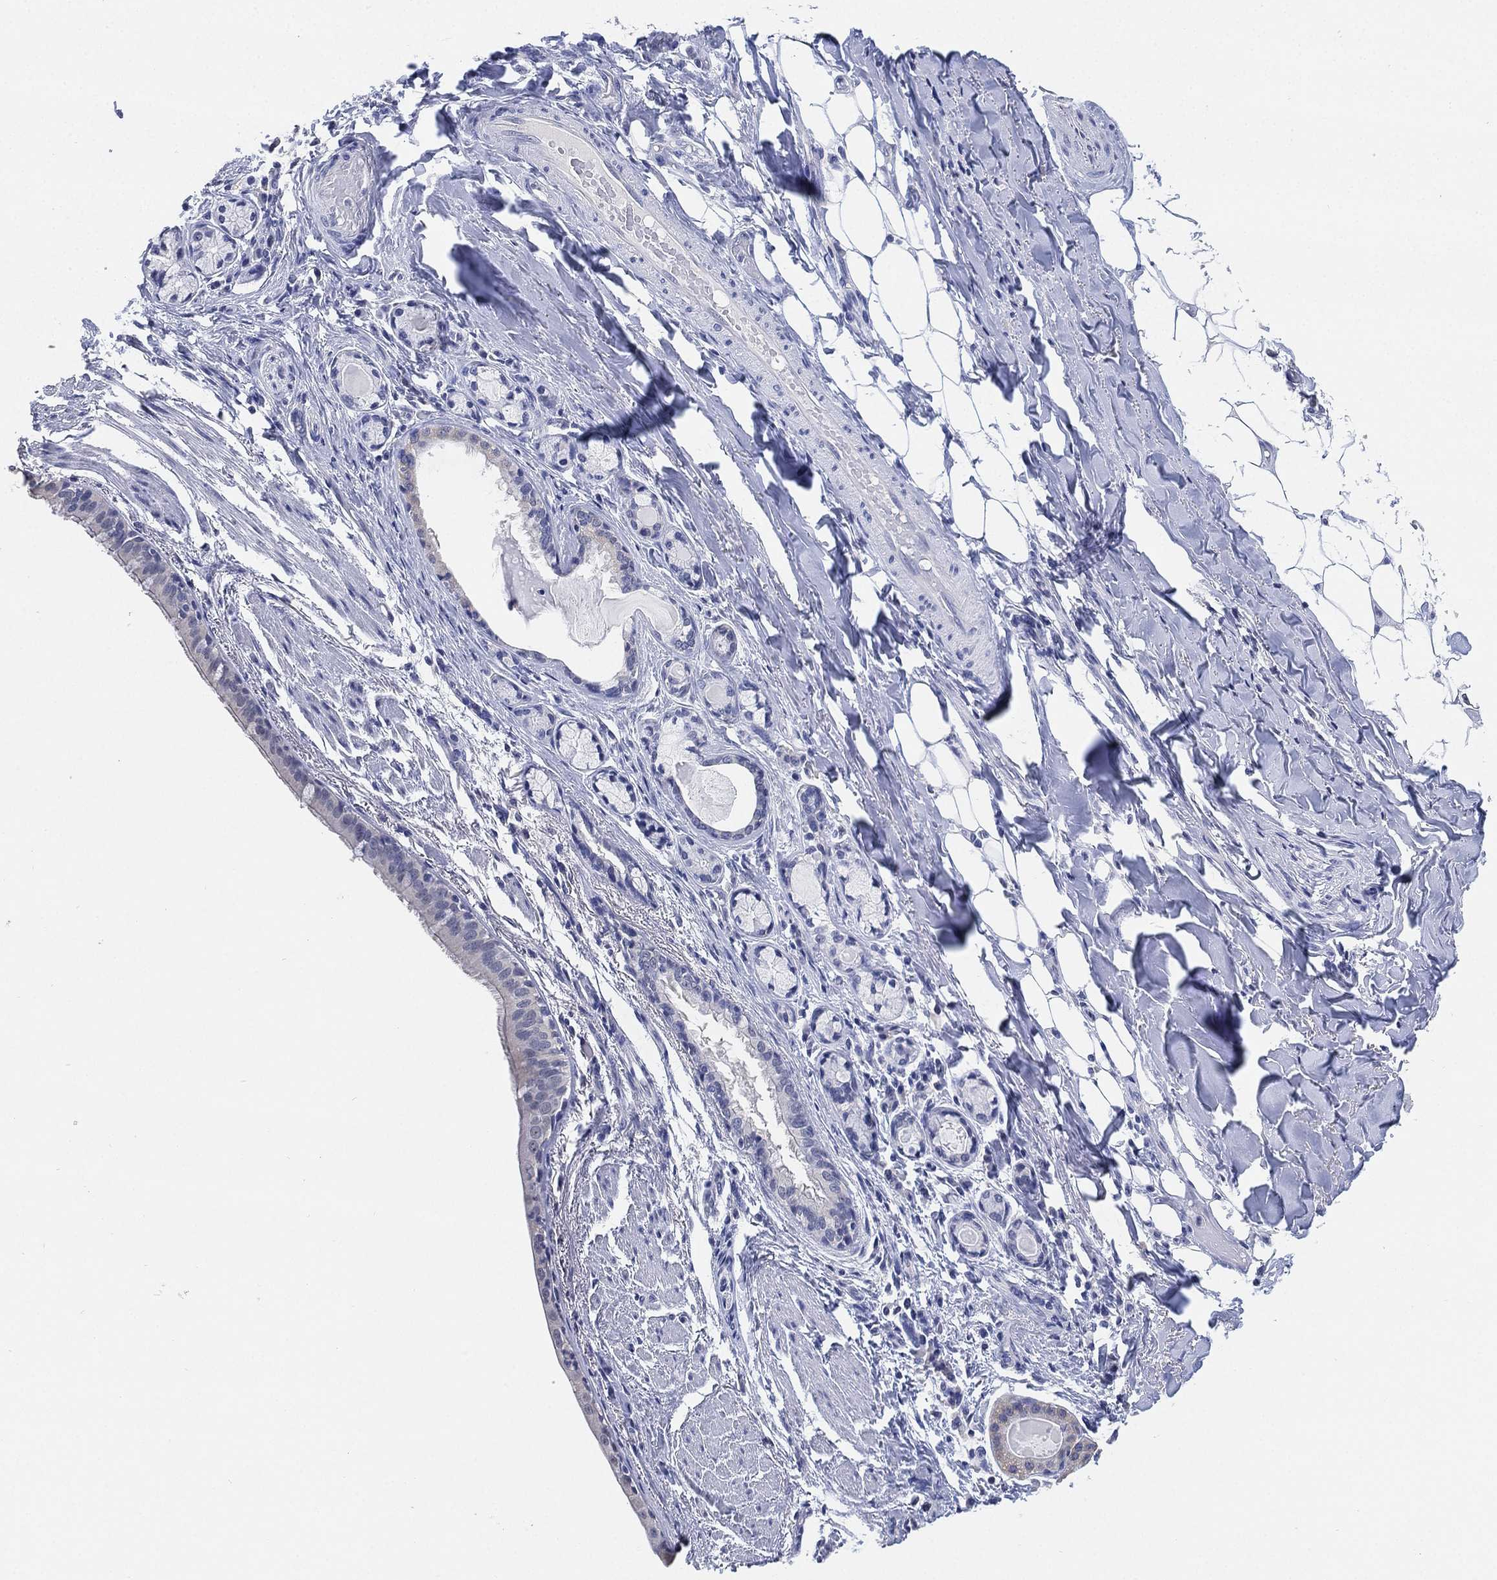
{"staining": {"intensity": "negative", "quantity": "none", "location": "none"}, "tissue": "bronchus", "cell_type": "Respiratory epithelial cells", "image_type": "normal", "snomed": [{"axis": "morphology", "description": "Normal tissue, NOS"}, {"axis": "morphology", "description": "Squamous cell carcinoma, NOS"}, {"axis": "topography", "description": "Bronchus"}, {"axis": "topography", "description": "Lung"}], "caption": "IHC of benign bronchus shows no staining in respiratory epithelial cells. The staining was performed using DAB to visualize the protein expression in brown, while the nuclei were stained in blue with hematoxylin (Magnification: 20x).", "gene": "IYD", "patient": {"sex": "male", "age": 69}}